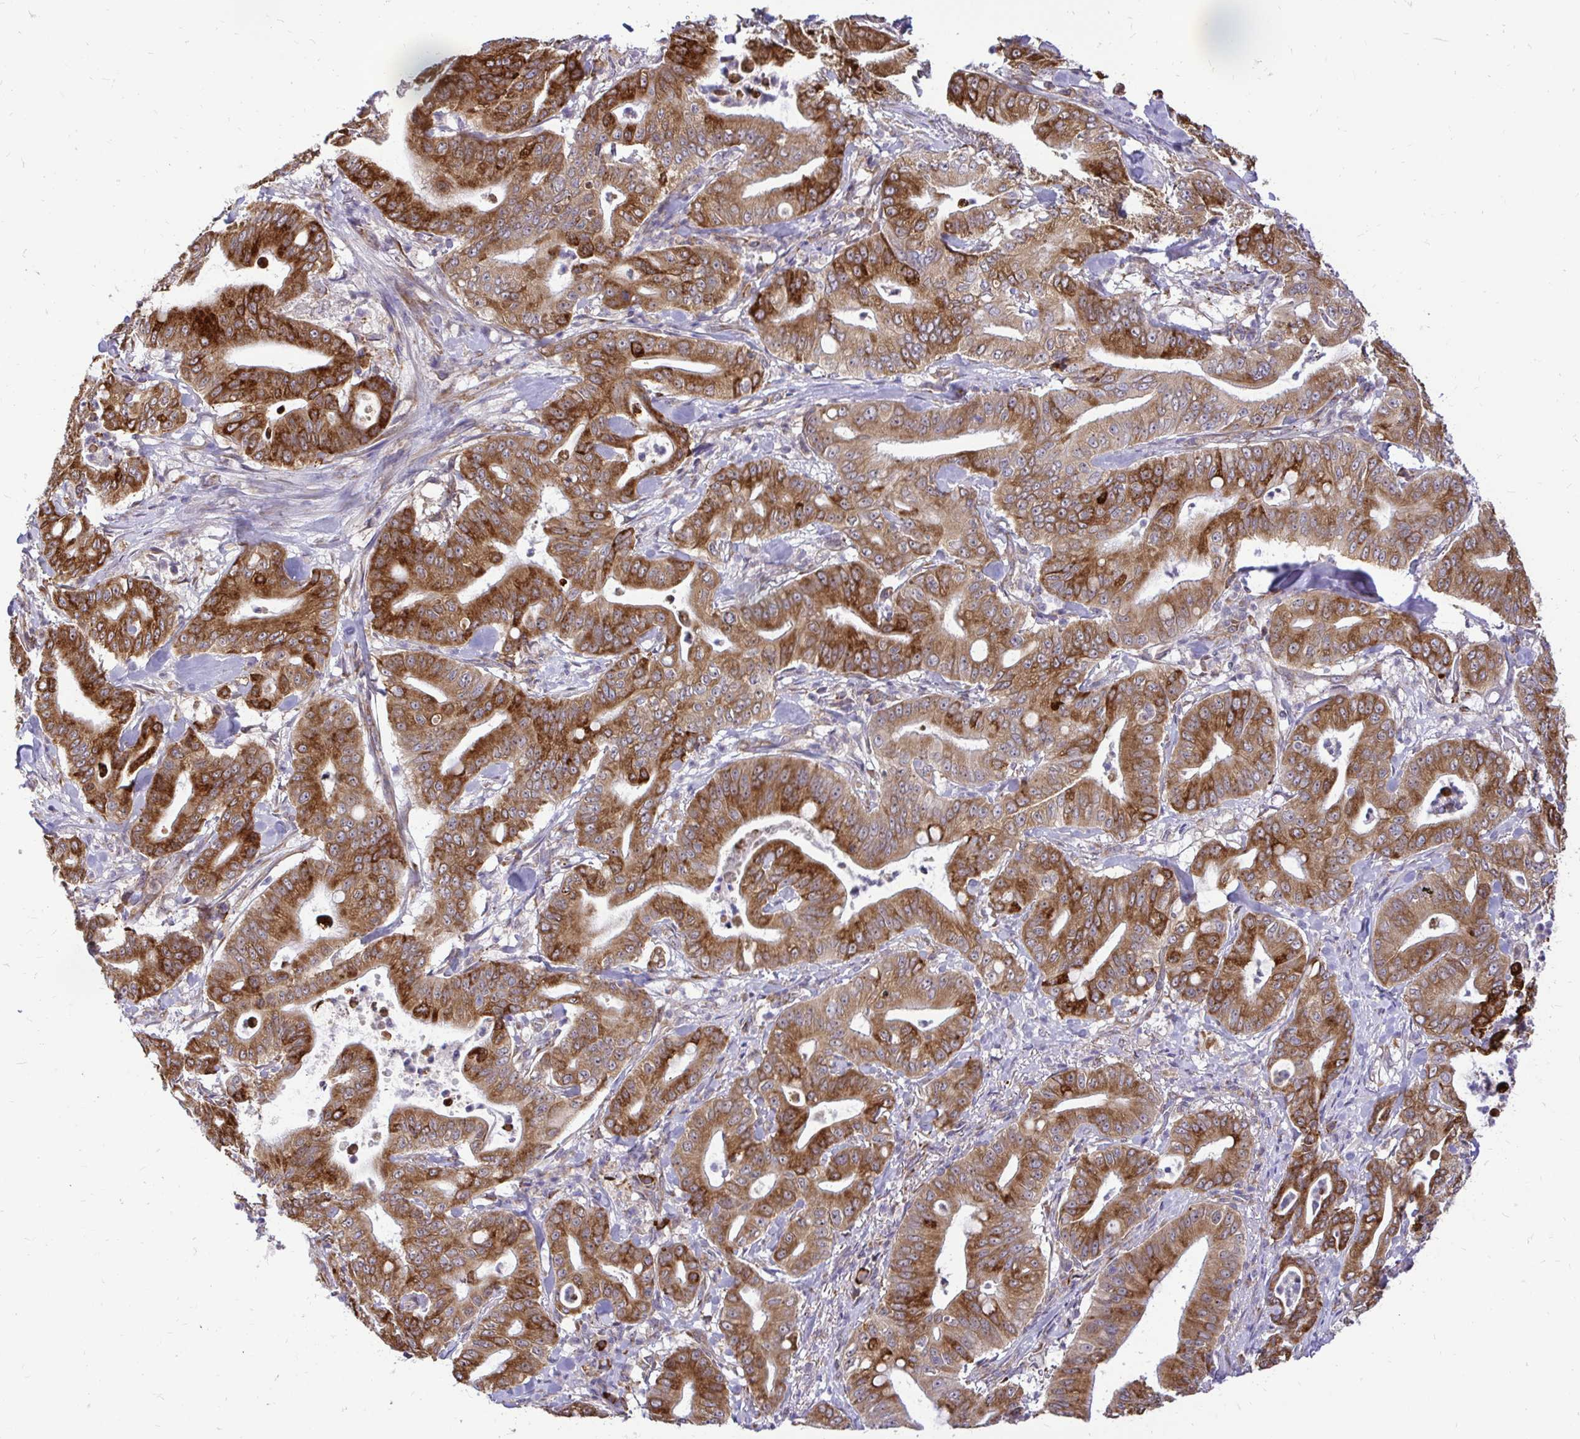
{"staining": {"intensity": "strong", "quantity": ">75%", "location": "cytoplasmic/membranous"}, "tissue": "pancreatic cancer", "cell_type": "Tumor cells", "image_type": "cancer", "snomed": [{"axis": "morphology", "description": "Adenocarcinoma, NOS"}, {"axis": "topography", "description": "Pancreas"}], "caption": "Tumor cells demonstrate strong cytoplasmic/membranous expression in about >75% of cells in pancreatic cancer.", "gene": "NAALAD2", "patient": {"sex": "male", "age": 71}}